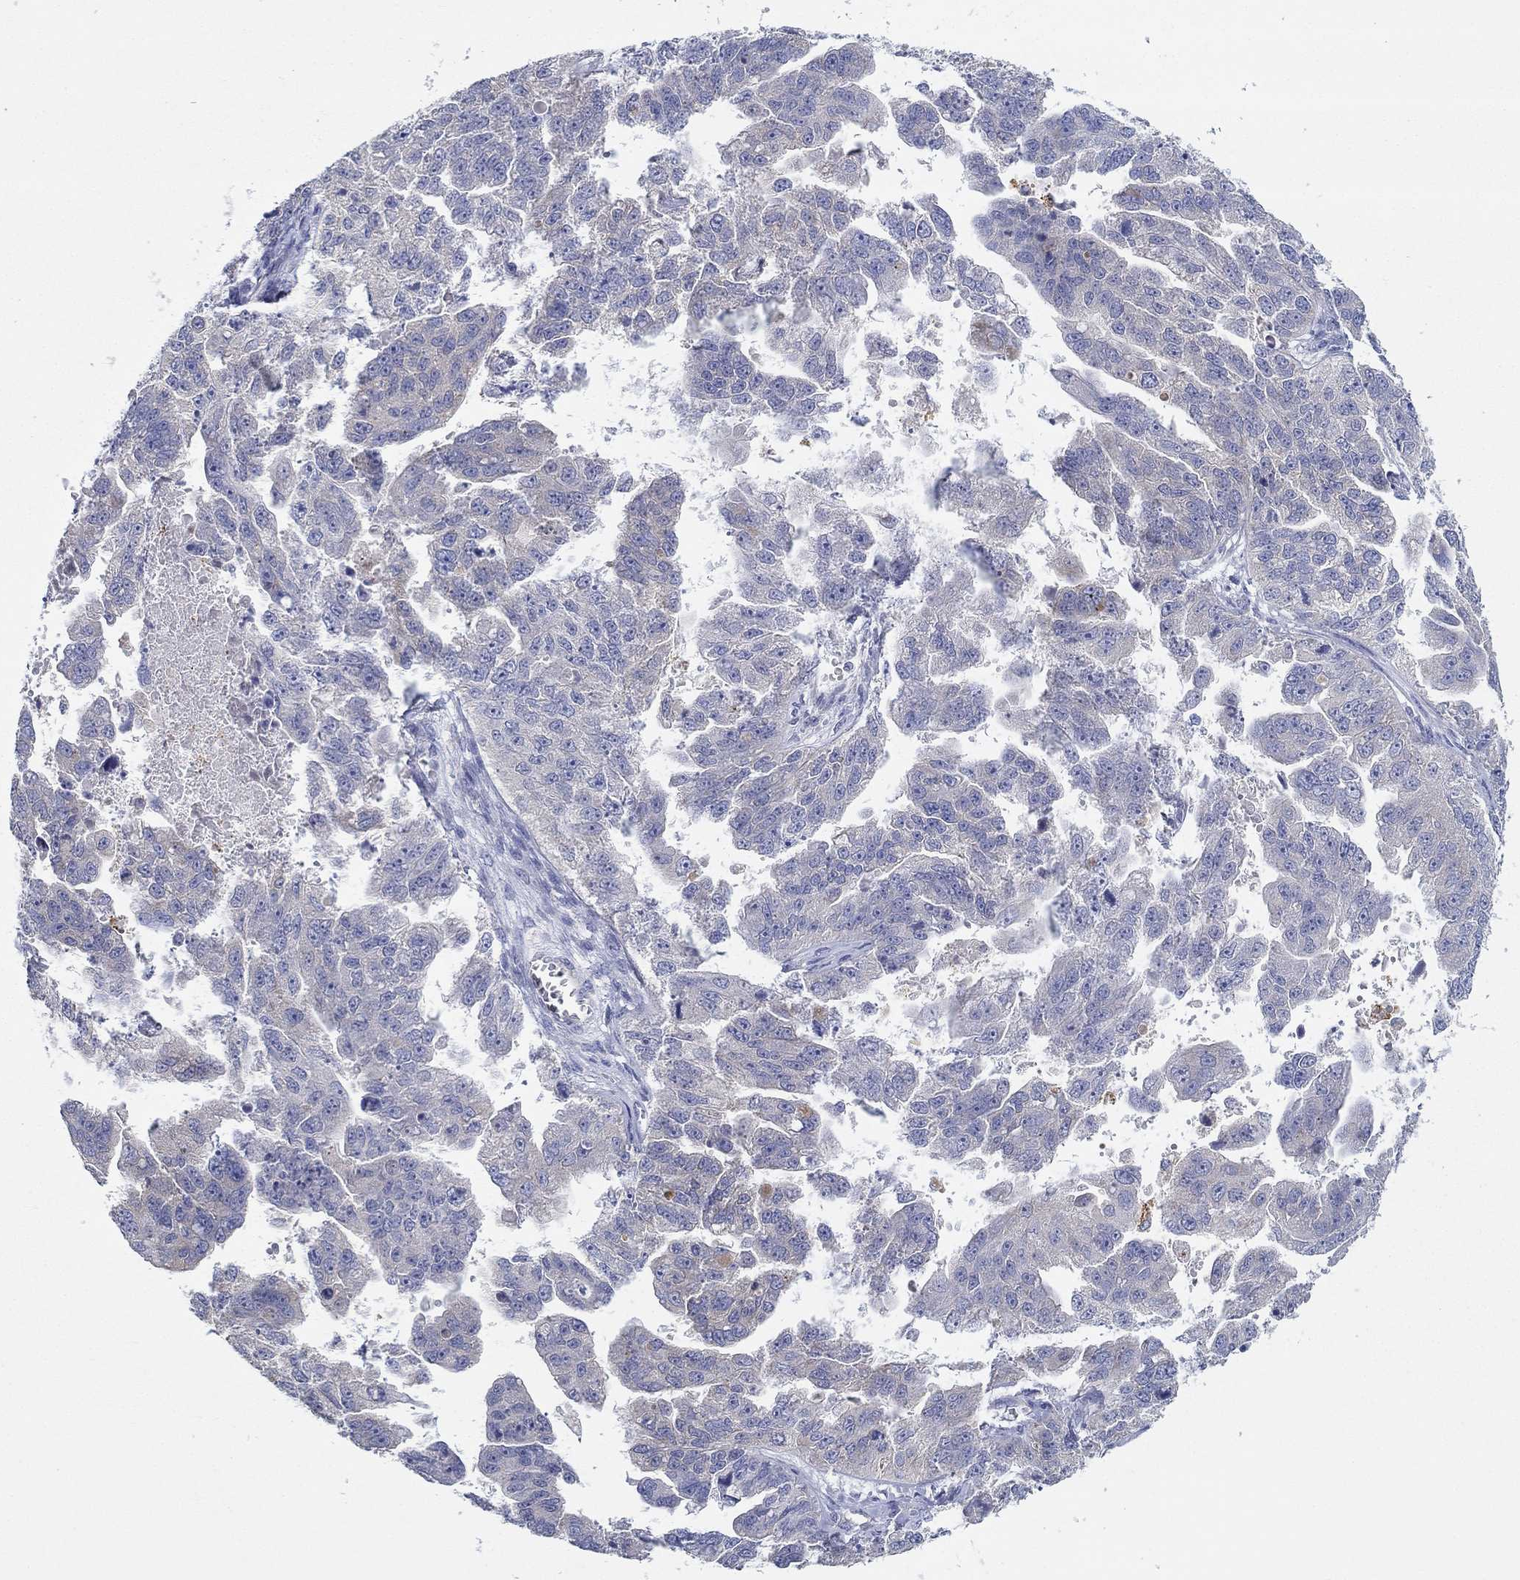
{"staining": {"intensity": "moderate", "quantity": "25%-75%", "location": "cytoplasmic/membranous"}, "tissue": "ovarian cancer", "cell_type": "Tumor cells", "image_type": "cancer", "snomed": [{"axis": "morphology", "description": "Cystadenocarcinoma, serous, NOS"}, {"axis": "topography", "description": "Ovary"}], "caption": "Human ovarian serous cystadenocarcinoma stained with a protein marker exhibits moderate staining in tumor cells.", "gene": "ERMP1", "patient": {"sex": "female", "age": 58}}